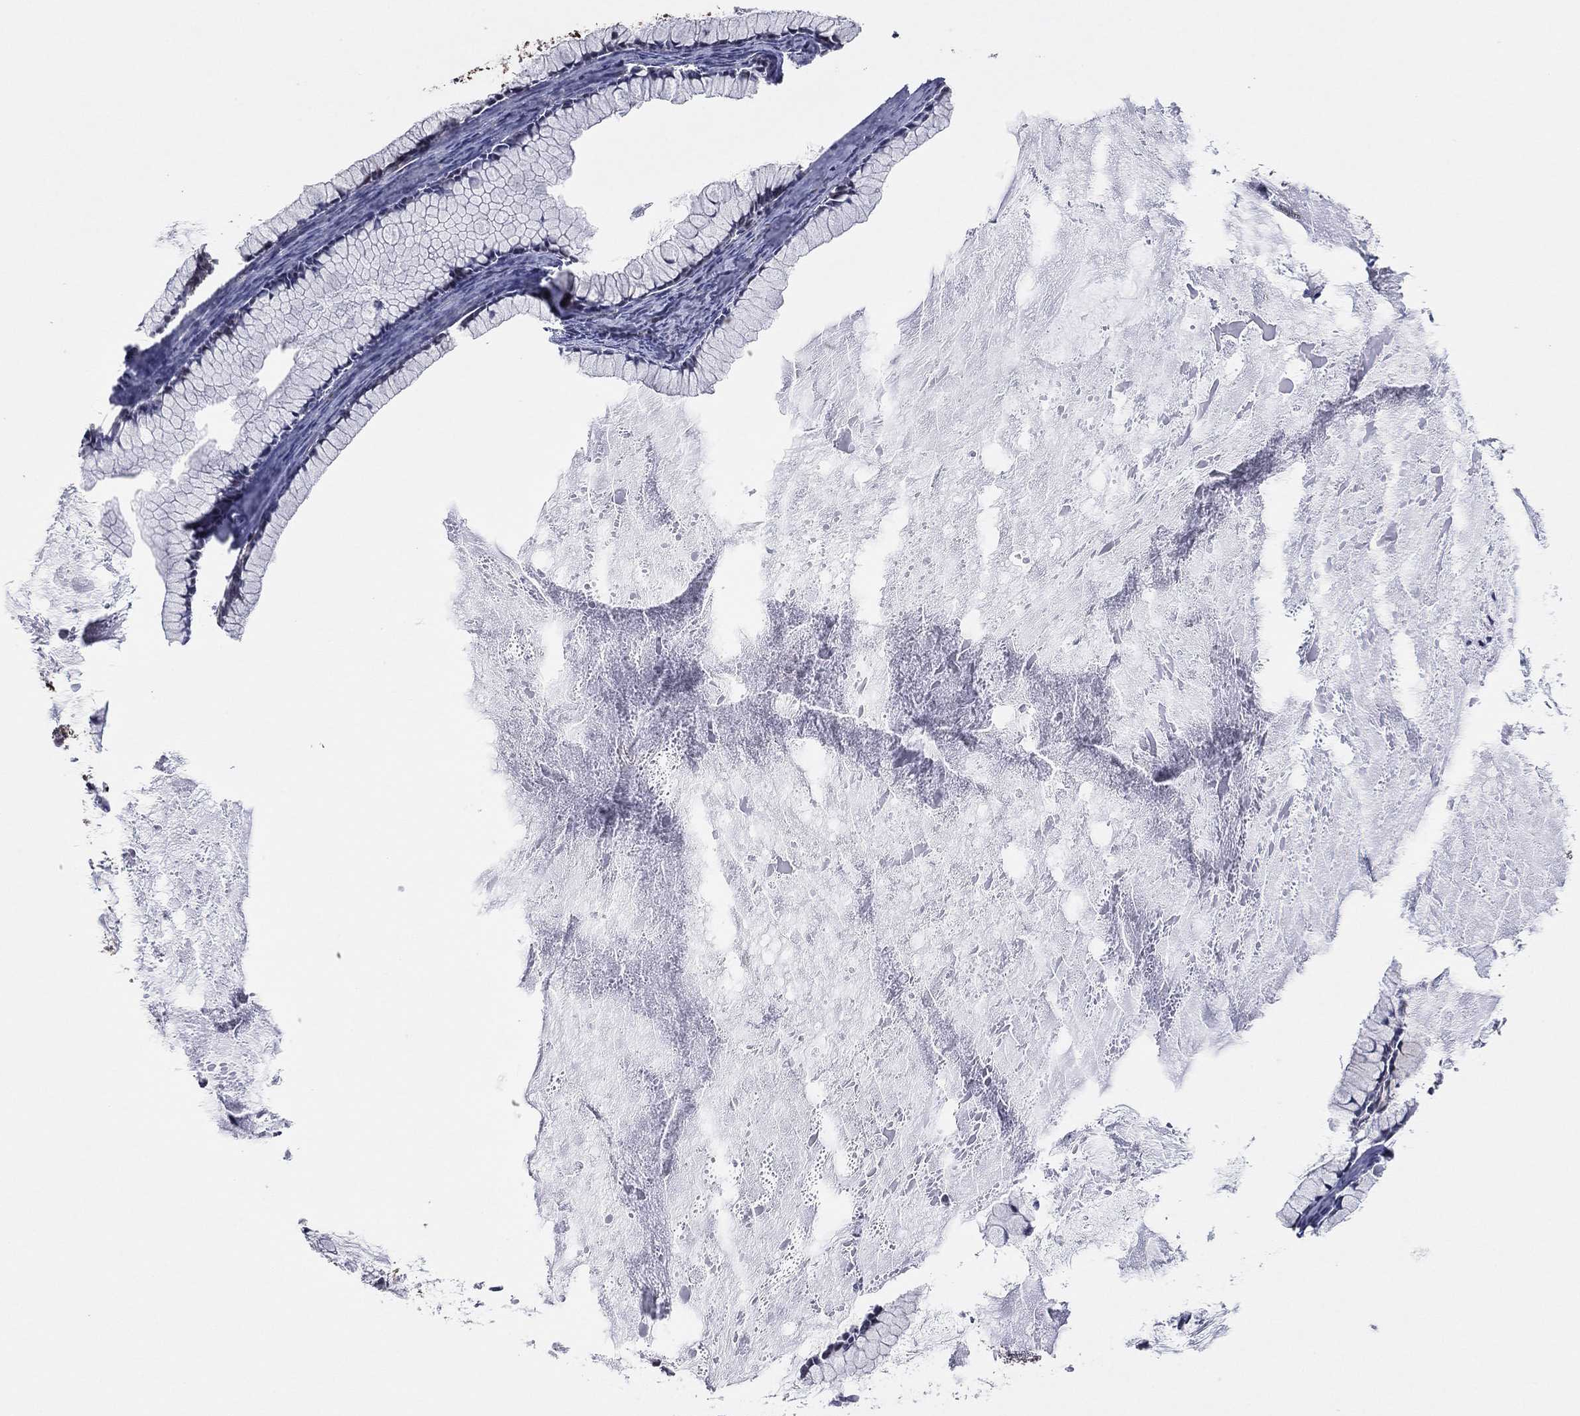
{"staining": {"intensity": "negative", "quantity": "none", "location": "none"}, "tissue": "ovarian cancer", "cell_type": "Tumor cells", "image_type": "cancer", "snomed": [{"axis": "morphology", "description": "Cystadenocarcinoma, mucinous, NOS"}, {"axis": "topography", "description": "Ovary"}], "caption": "IHC photomicrograph of human ovarian cancer stained for a protein (brown), which exhibits no expression in tumor cells.", "gene": "SNCG", "patient": {"sex": "female", "age": 41}}